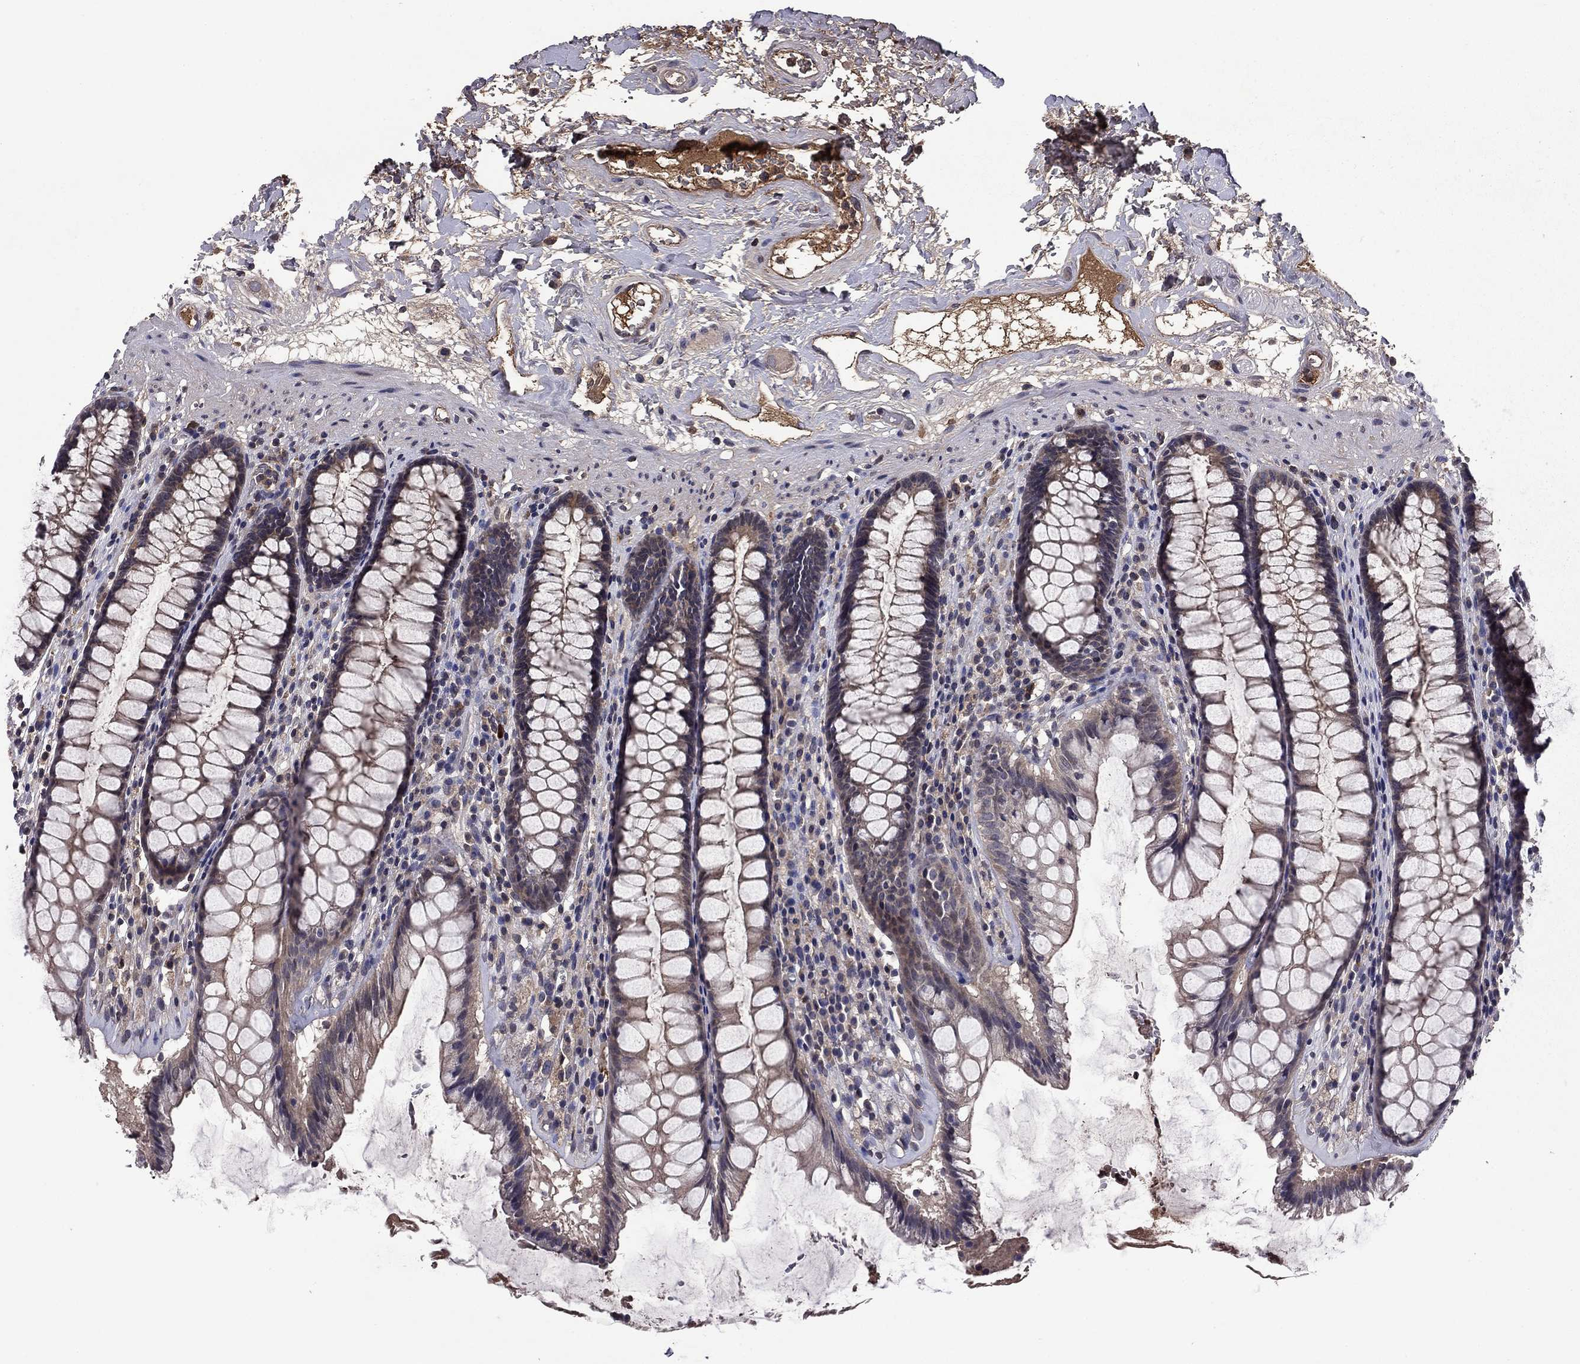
{"staining": {"intensity": "weak", "quantity": "25%-75%", "location": "cytoplasmic/membranous"}, "tissue": "rectum", "cell_type": "Glandular cells", "image_type": "normal", "snomed": [{"axis": "morphology", "description": "Normal tissue, NOS"}, {"axis": "topography", "description": "Rectum"}], "caption": "Normal rectum displays weak cytoplasmic/membranous expression in approximately 25%-75% of glandular cells The staining is performed using DAB (3,3'-diaminobenzidine) brown chromogen to label protein expression. The nuclei are counter-stained blue using hematoxylin..", "gene": "PROS1", "patient": {"sex": "male", "age": 72}}